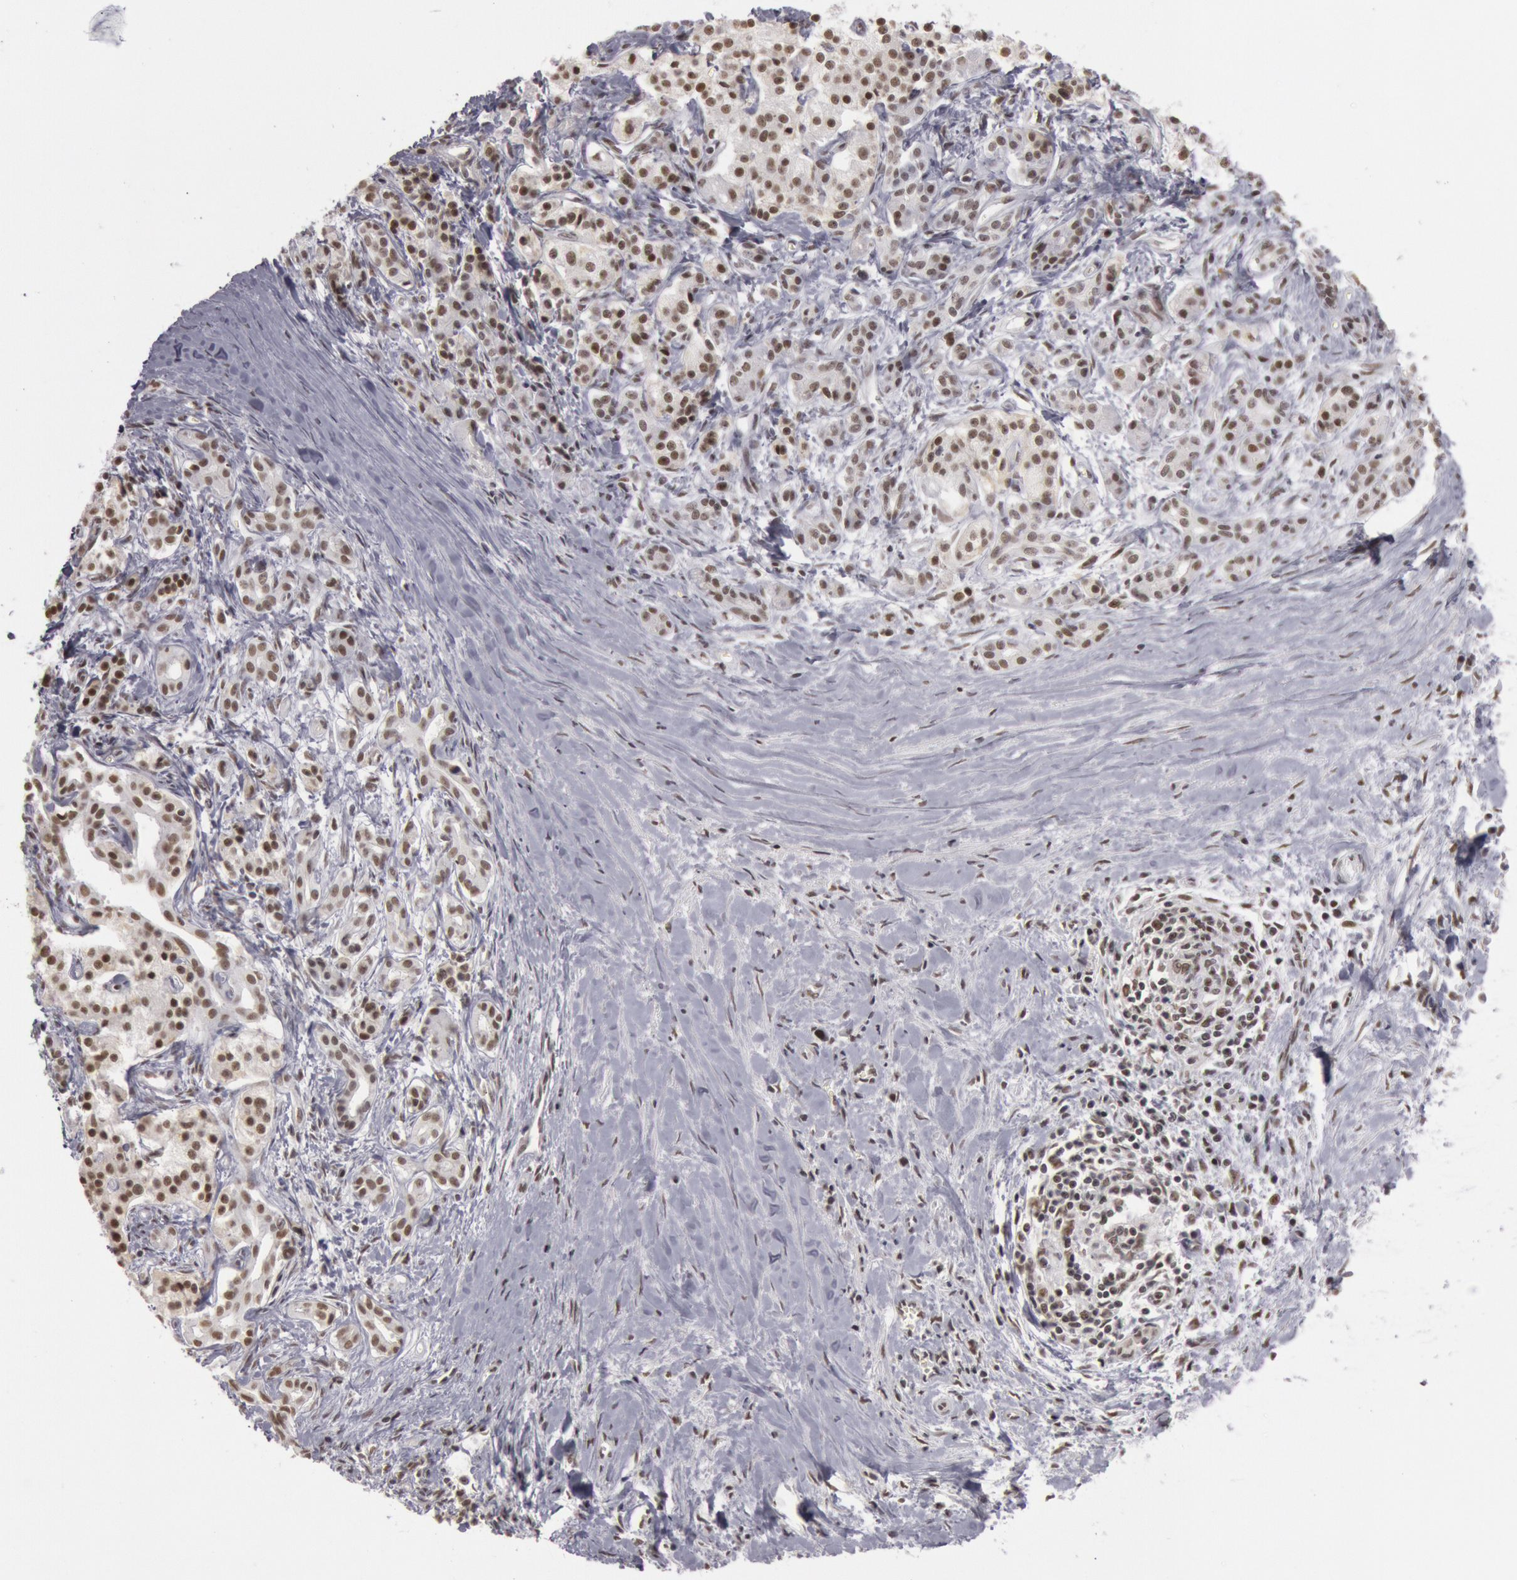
{"staining": {"intensity": "moderate", "quantity": ">75%", "location": "nuclear"}, "tissue": "pancreatic cancer", "cell_type": "Tumor cells", "image_type": "cancer", "snomed": [{"axis": "morphology", "description": "Adenocarcinoma, NOS"}, {"axis": "topography", "description": "Pancreas"}], "caption": "Immunohistochemical staining of pancreatic adenocarcinoma displays medium levels of moderate nuclear positivity in about >75% of tumor cells. Nuclei are stained in blue.", "gene": "ESS2", "patient": {"sex": "male", "age": 59}}